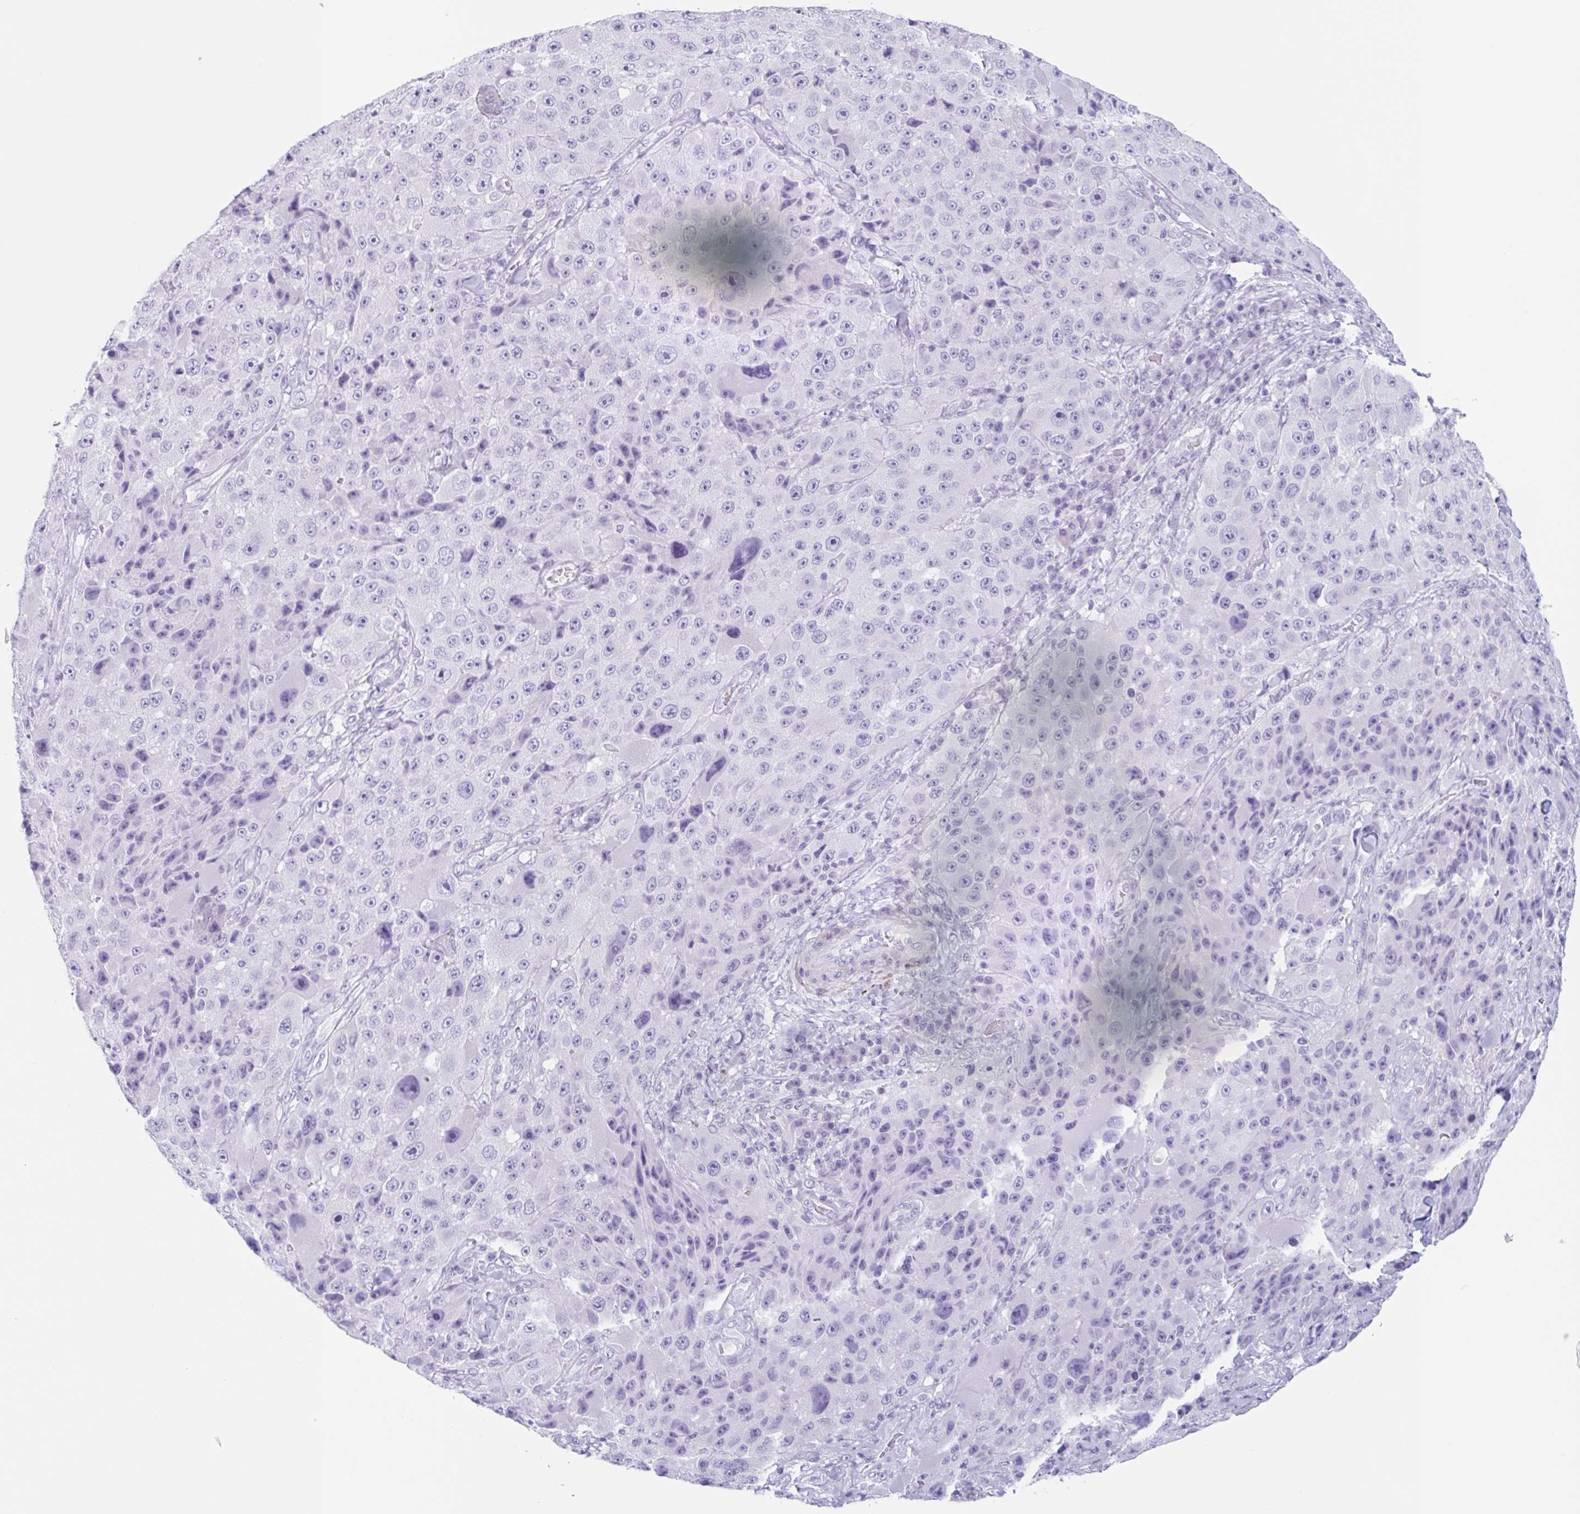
{"staining": {"intensity": "negative", "quantity": "none", "location": "none"}, "tissue": "melanoma", "cell_type": "Tumor cells", "image_type": "cancer", "snomed": [{"axis": "morphology", "description": "Malignant melanoma, Metastatic site"}, {"axis": "topography", "description": "Lymph node"}], "caption": "High magnification brightfield microscopy of malignant melanoma (metastatic site) stained with DAB (brown) and counterstained with hematoxylin (blue): tumor cells show no significant expression.", "gene": "TAS2R41", "patient": {"sex": "male", "age": 62}}